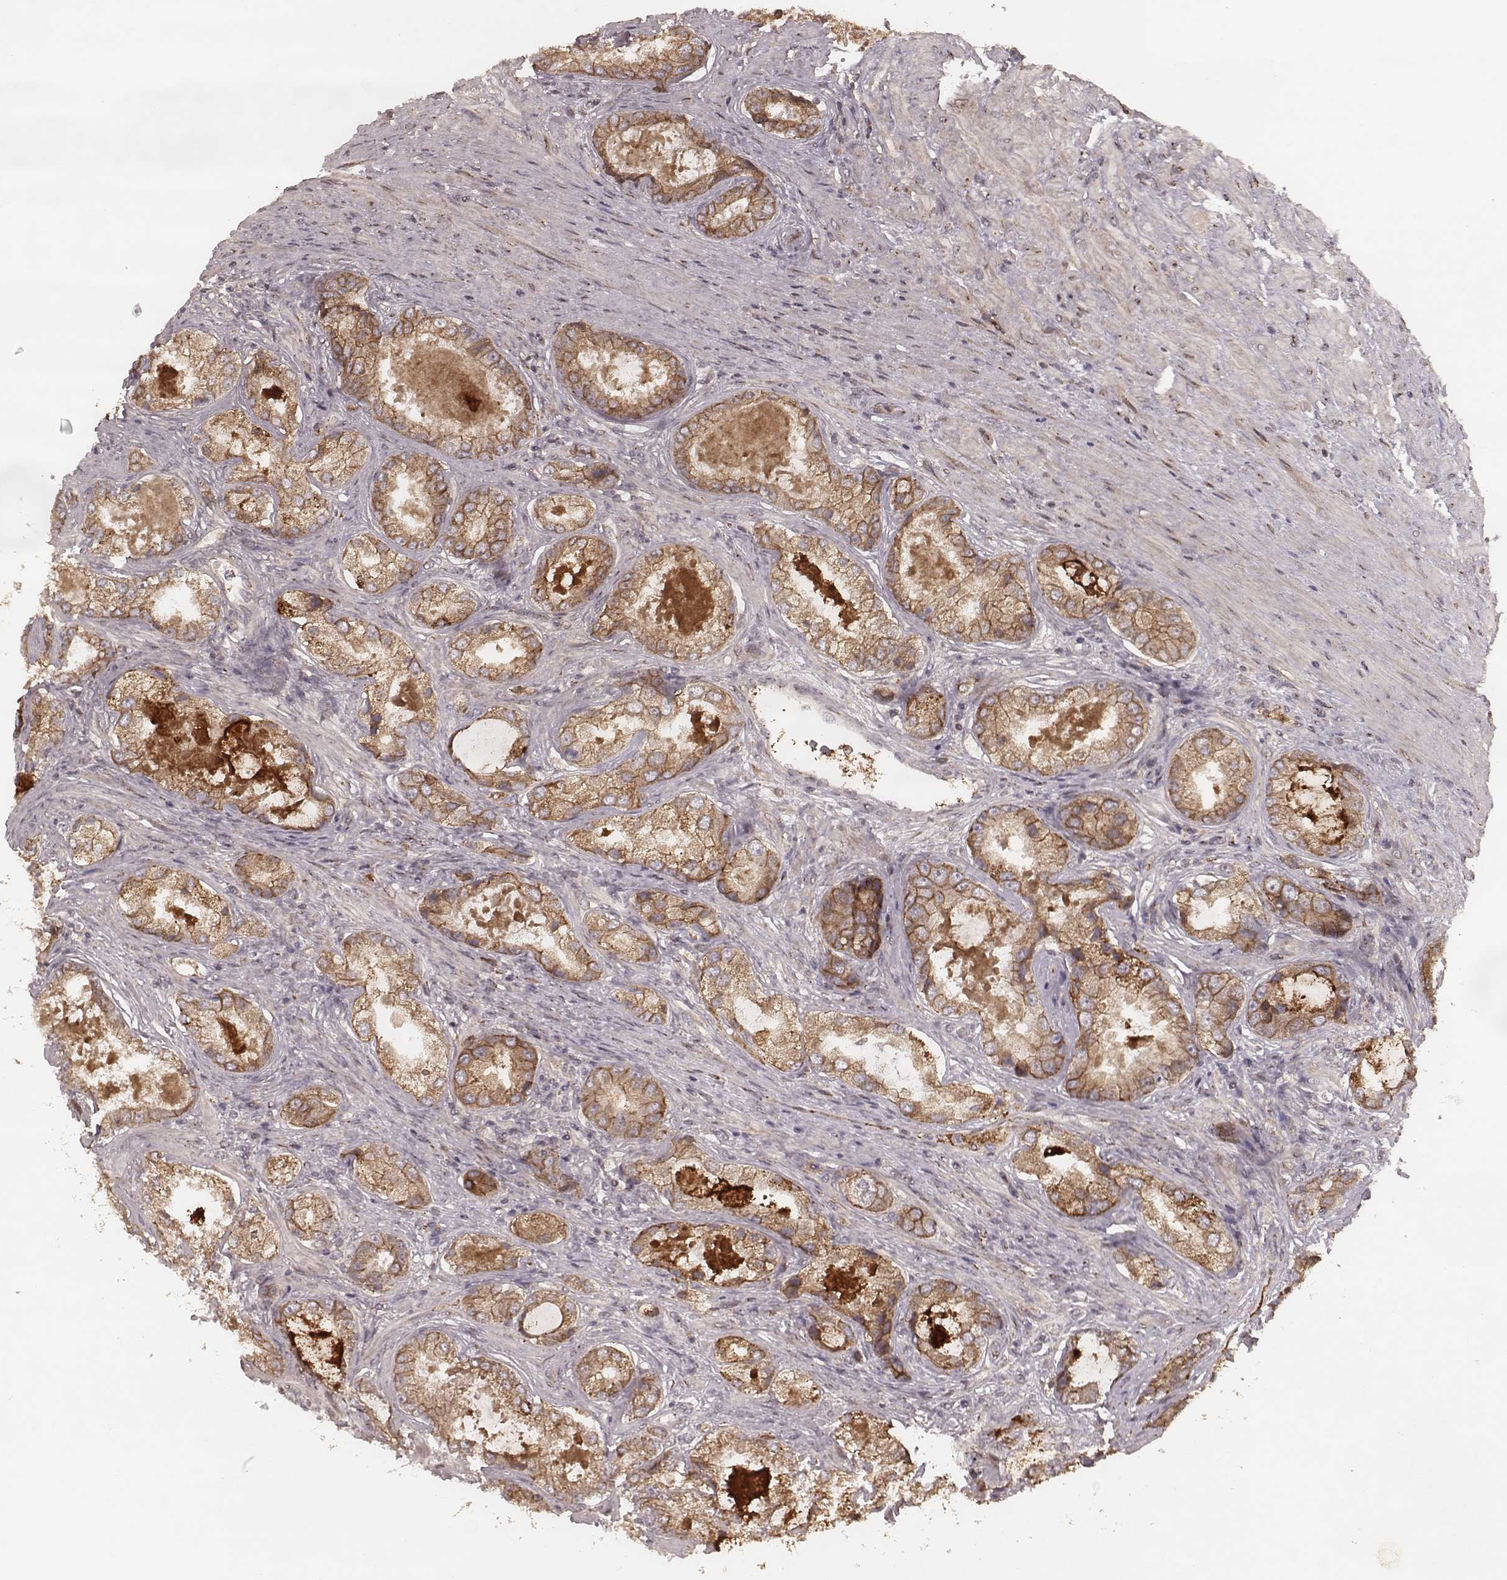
{"staining": {"intensity": "moderate", "quantity": ">75%", "location": "cytoplasmic/membranous"}, "tissue": "prostate cancer", "cell_type": "Tumor cells", "image_type": "cancer", "snomed": [{"axis": "morphology", "description": "Adenocarcinoma, Low grade"}, {"axis": "topography", "description": "Prostate"}], "caption": "Immunohistochemistry (DAB) staining of human prostate cancer displays moderate cytoplasmic/membranous protein positivity in approximately >75% of tumor cells.", "gene": "MYO19", "patient": {"sex": "male", "age": 68}}